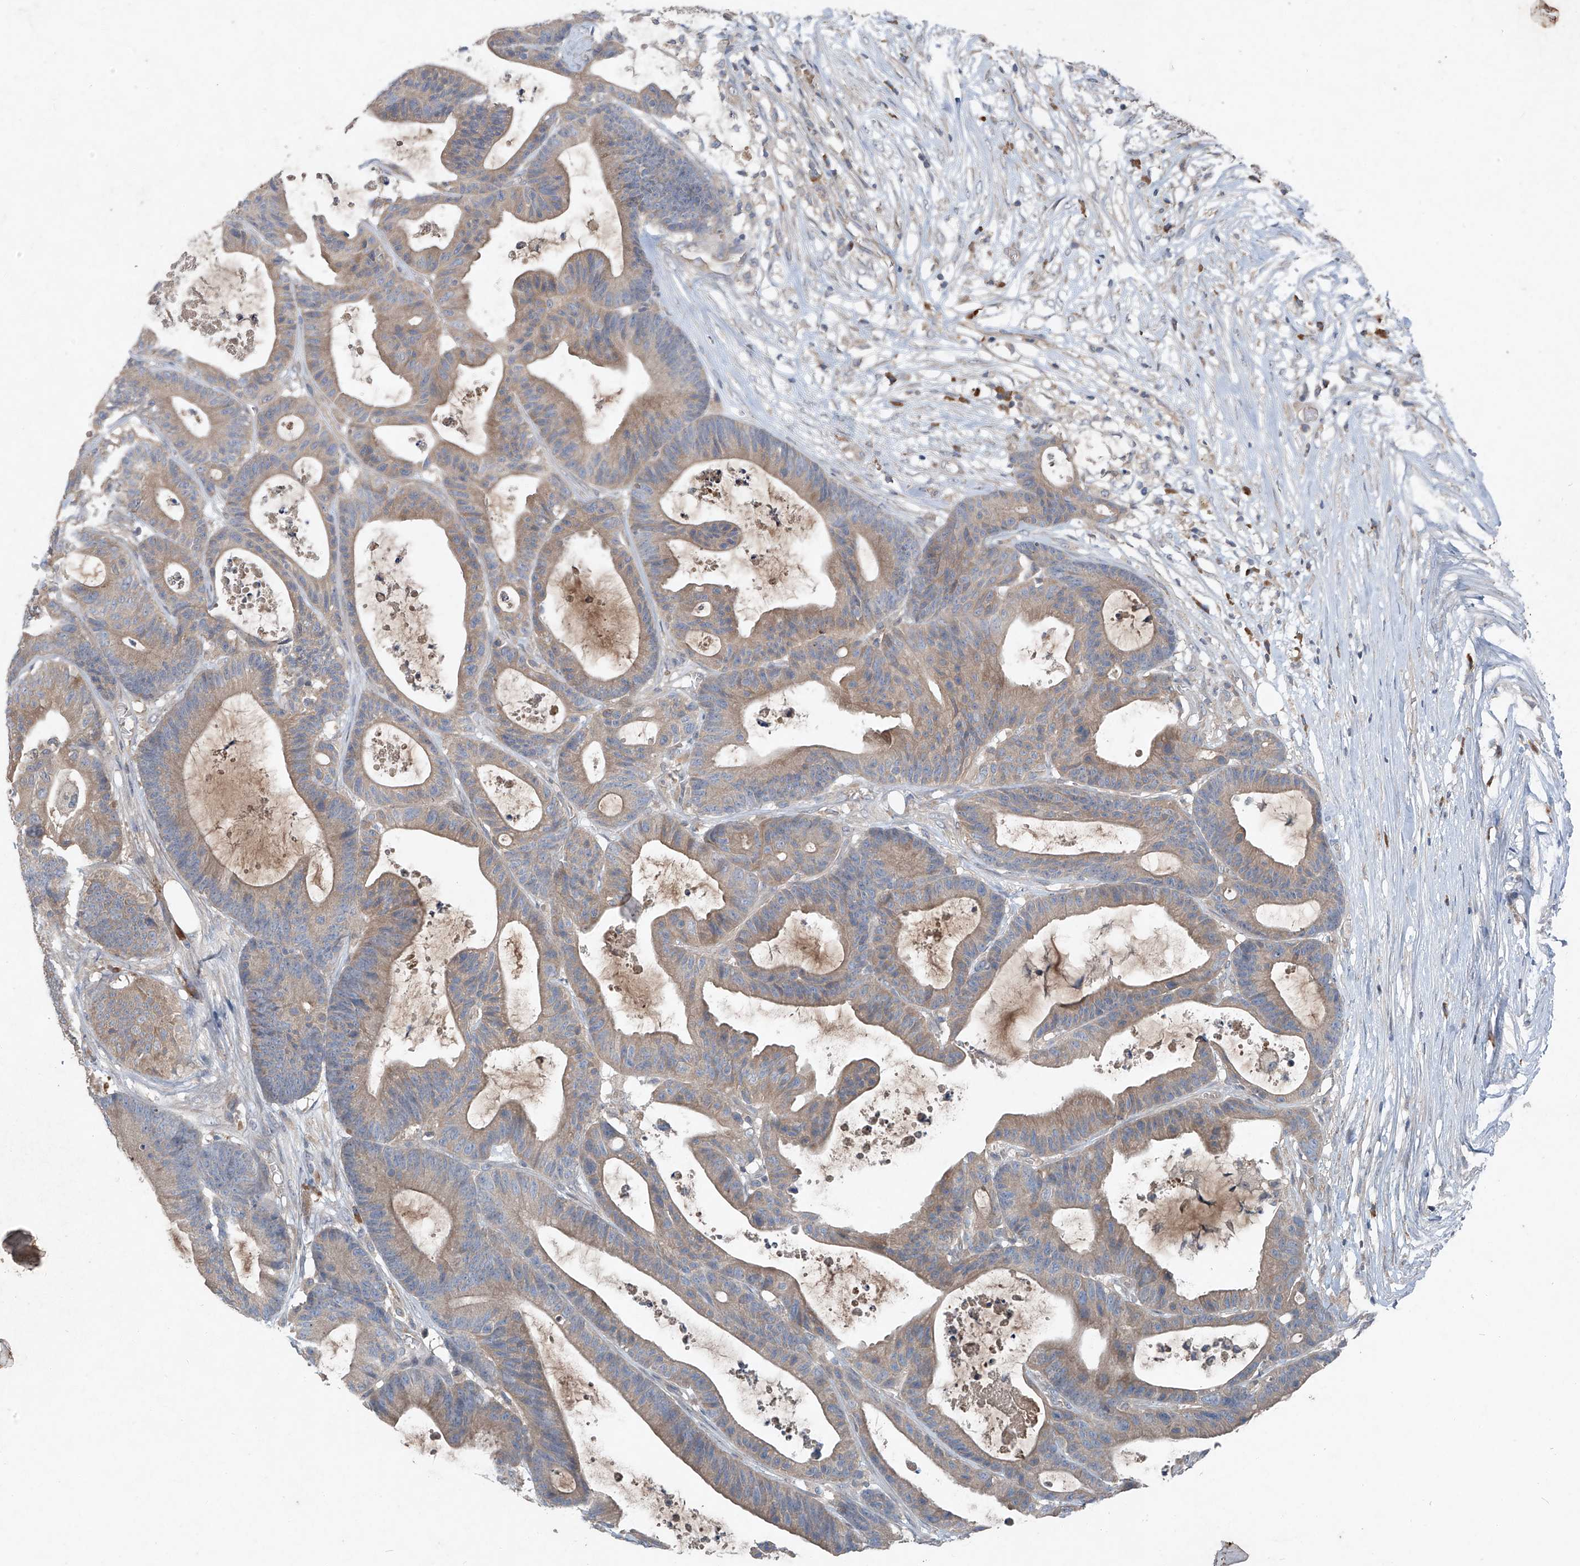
{"staining": {"intensity": "moderate", "quantity": ">75%", "location": "cytoplasmic/membranous"}, "tissue": "colorectal cancer", "cell_type": "Tumor cells", "image_type": "cancer", "snomed": [{"axis": "morphology", "description": "Adenocarcinoma, NOS"}, {"axis": "topography", "description": "Colon"}], "caption": "IHC micrograph of neoplastic tissue: human adenocarcinoma (colorectal) stained using immunohistochemistry (IHC) shows medium levels of moderate protein expression localized specifically in the cytoplasmic/membranous of tumor cells, appearing as a cytoplasmic/membranous brown color.", "gene": "FOXRED2", "patient": {"sex": "female", "age": 84}}